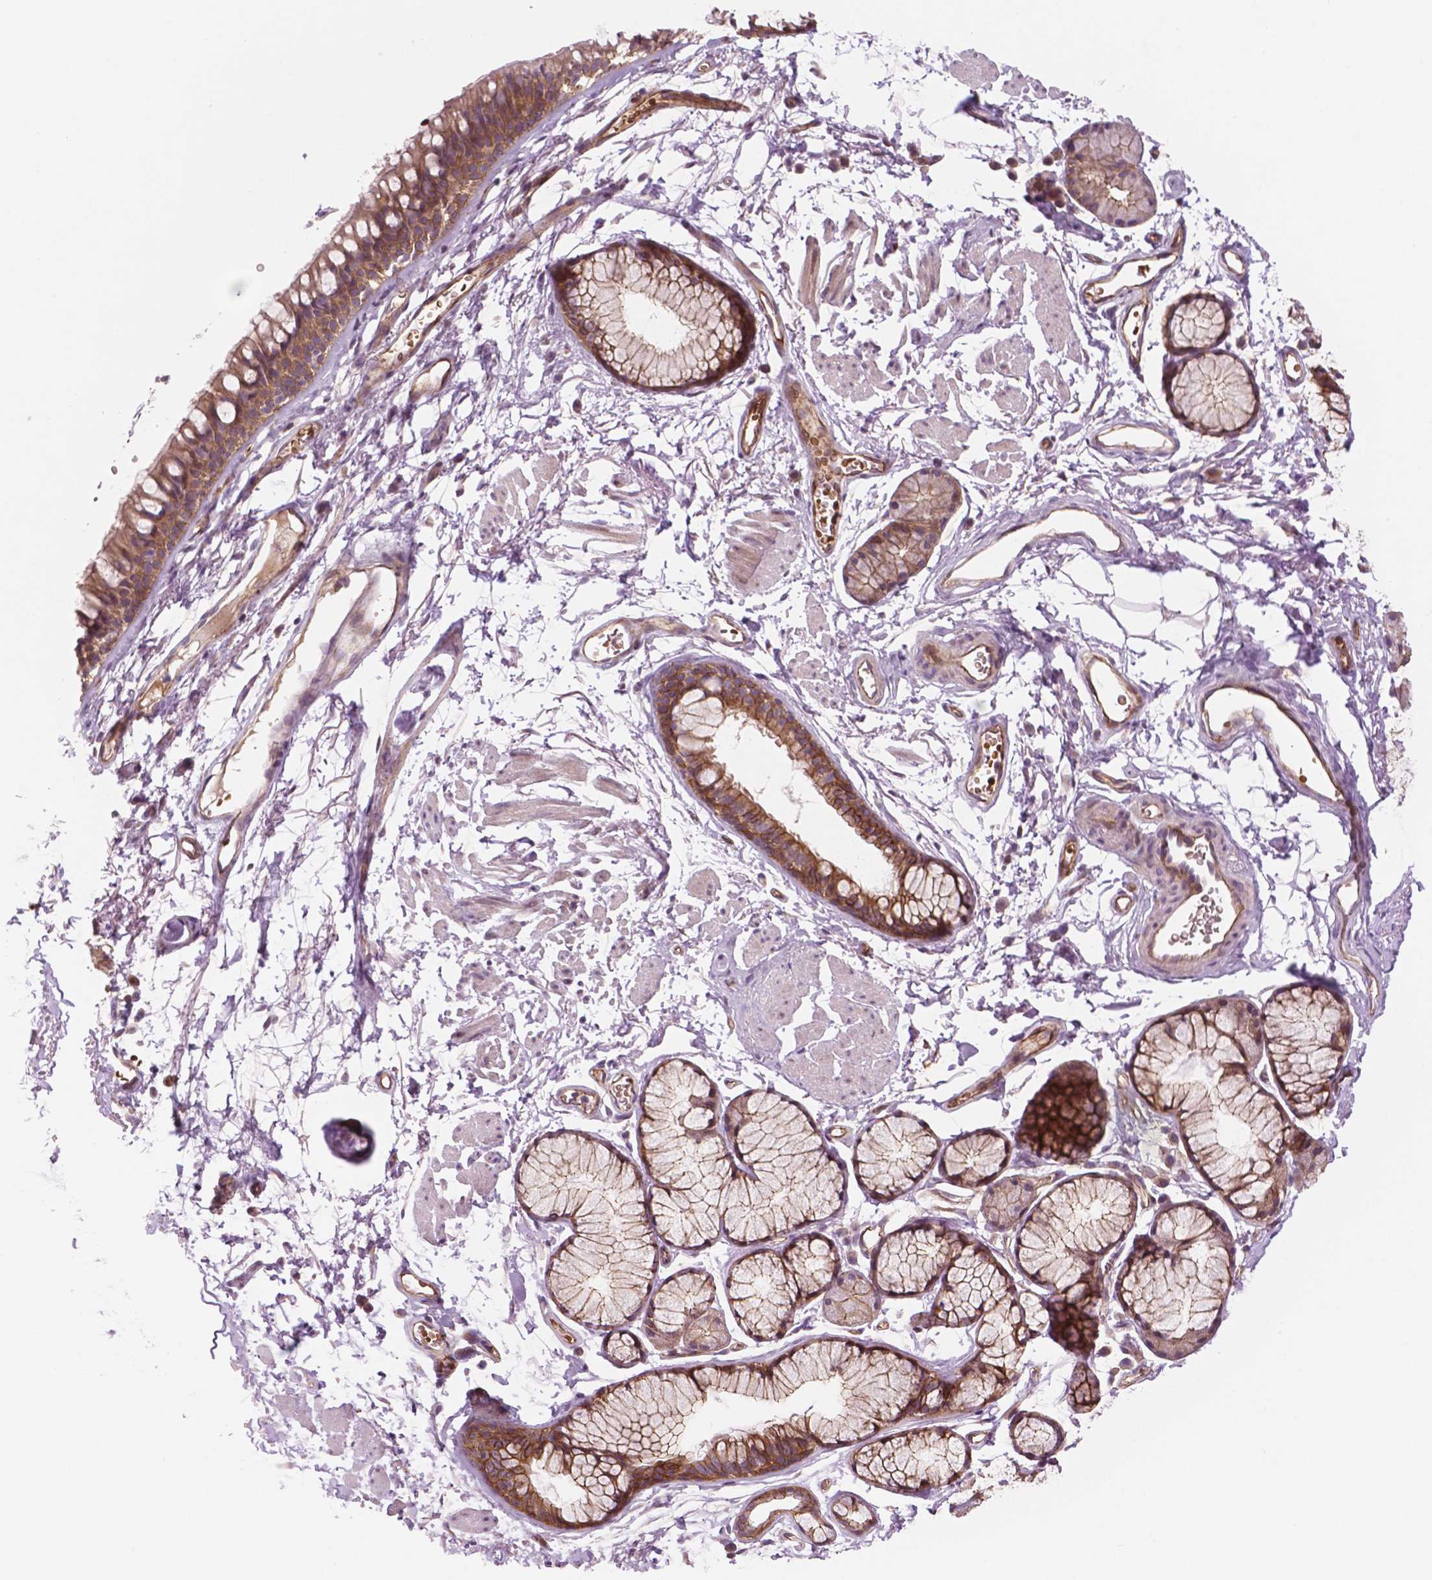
{"staining": {"intensity": "negative", "quantity": "none", "location": "none"}, "tissue": "adipose tissue", "cell_type": "Adipocytes", "image_type": "normal", "snomed": [{"axis": "morphology", "description": "Normal tissue, NOS"}, {"axis": "topography", "description": "Cartilage tissue"}, {"axis": "topography", "description": "Bronchus"}], "caption": "Protein analysis of unremarkable adipose tissue demonstrates no significant expression in adipocytes.", "gene": "RND3", "patient": {"sex": "female", "age": 79}}